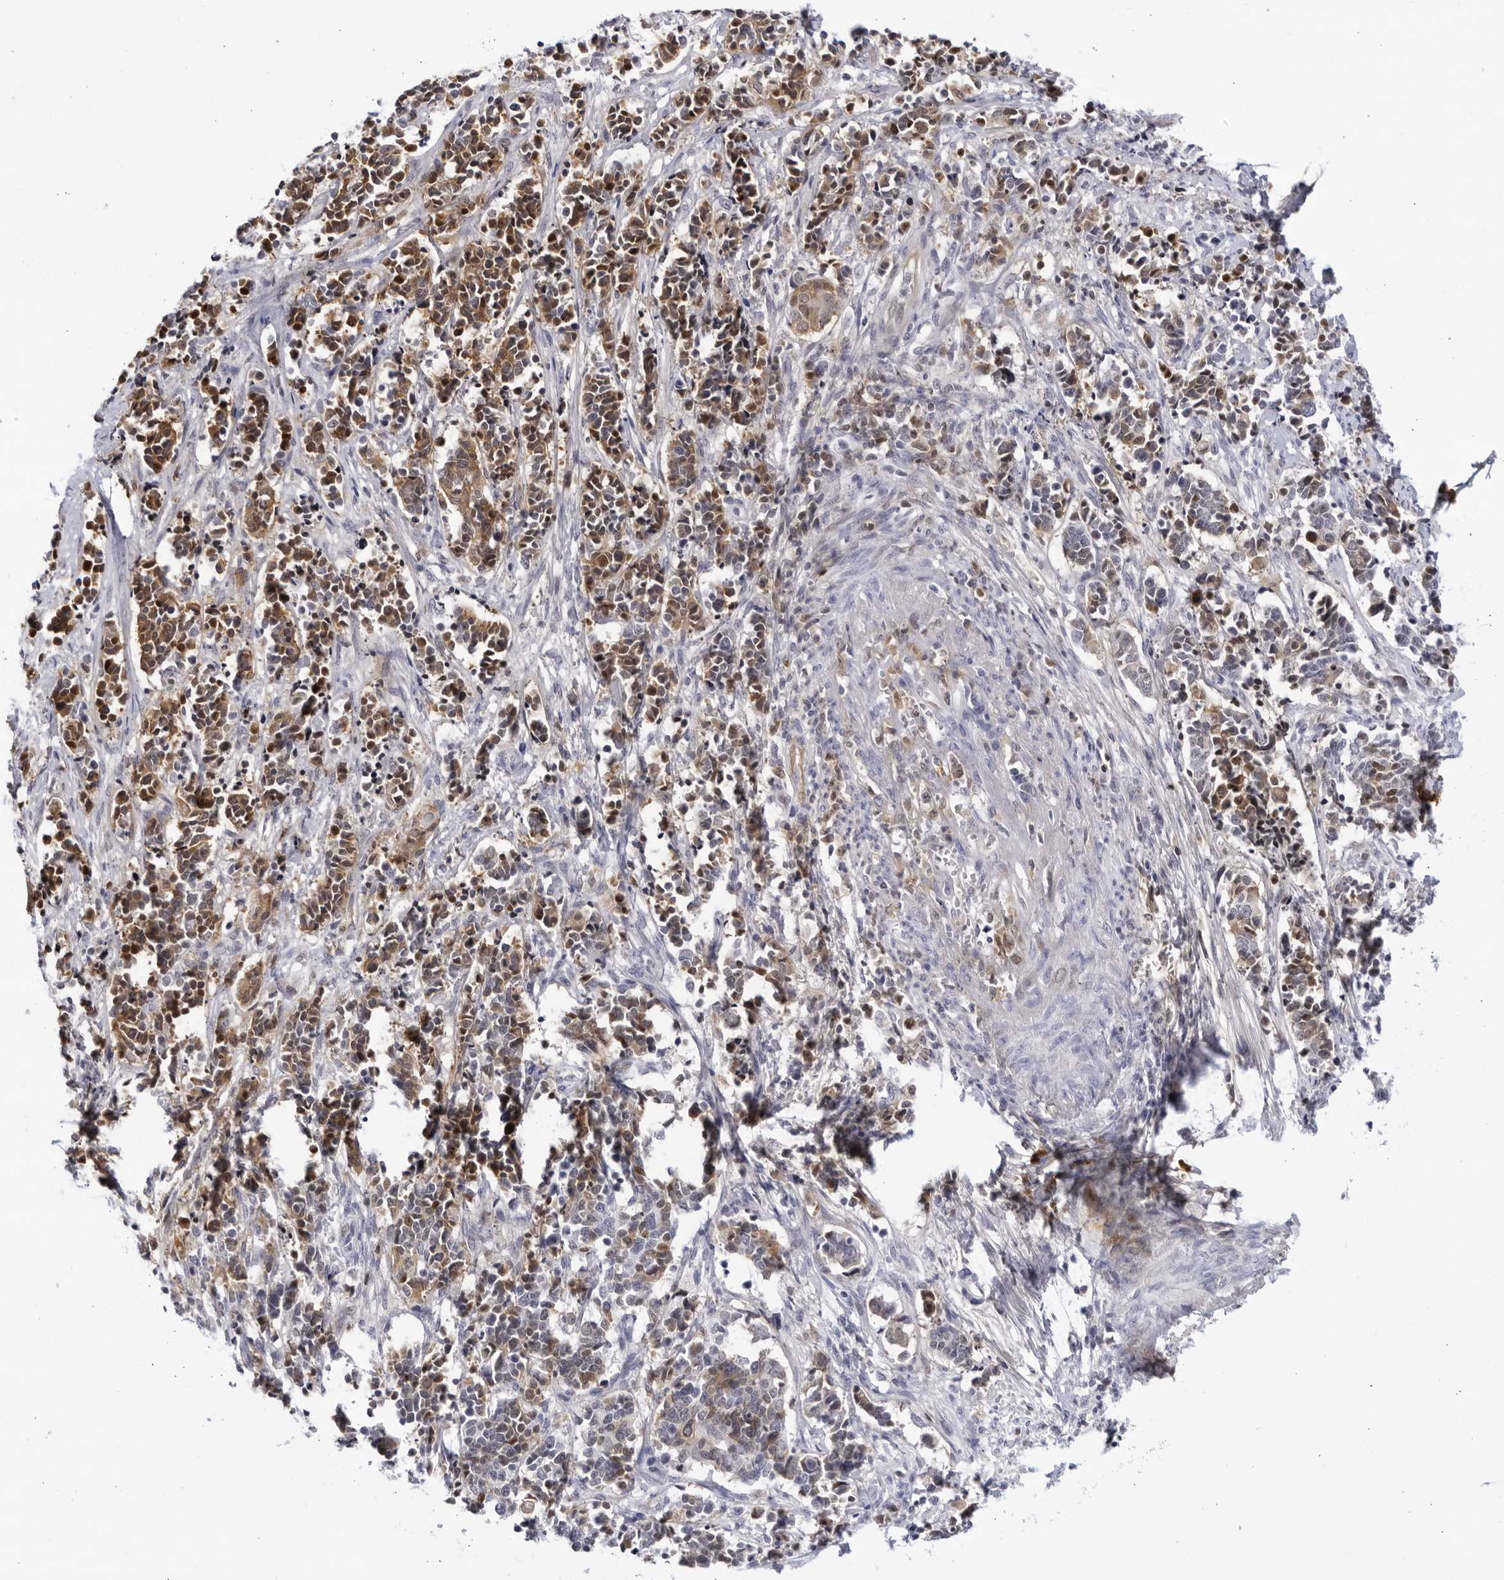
{"staining": {"intensity": "moderate", "quantity": ">75%", "location": "cytoplasmic/membranous,nuclear"}, "tissue": "cervical cancer", "cell_type": "Tumor cells", "image_type": "cancer", "snomed": [{"axis": "morphology", "description": "Normal tissue, NOS"}, {"axis": "morphology", "description": "Squamous cell carcinoma, NOS"}, {"axis": "topography", "description": "Cervix"}], "caption": "Squamous cell carcinoma (cervical) stained with DAB immunohistochemistry exhibits medium levels of moderate cytoplasmic/membranous and nuclear staining in about >75% of tumor cells. (IHC, brightfield microscopy, high magnification).", "gene": "CNBD1", "patient": {"sex": "female", "age": 35}}